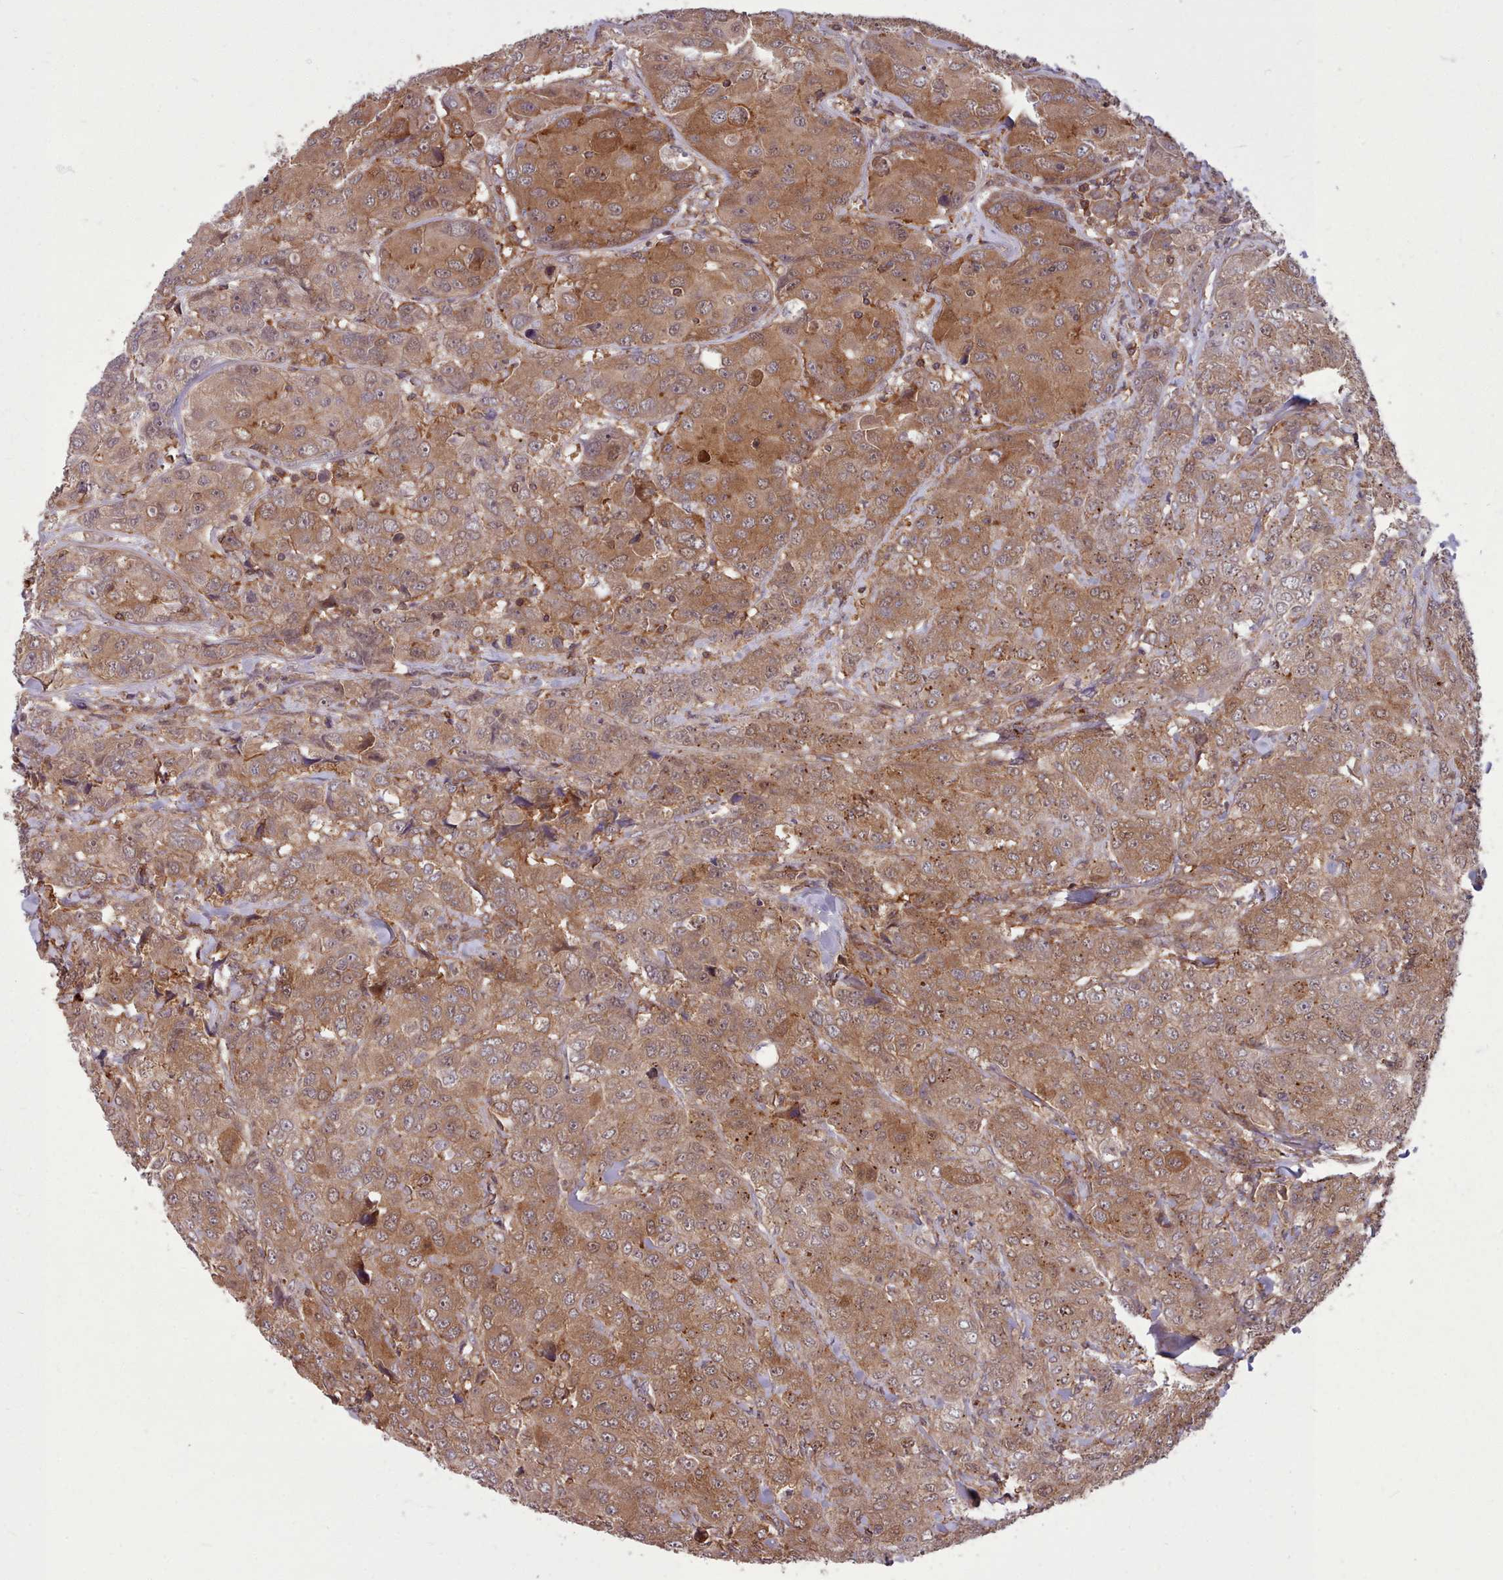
{"staining": {"intensity": "moderate", "quantity": ">75%", "location": "cytoplasmic/membranous"}, "tissue": "breast cancer", "cell_type": "Tumor cells", "image_type": "cancer", "snomed": [{"axis": "morphology", "description": "Duct carcinoma"}, {"axis": "topography", "description": "Breast"}], "caption": "Breast cancer stained for a protein (brown) displays moderate cytoplasmic/membranous positive expression in approximately >75% of tumor cells.", "gene": "STUB1", "patient": {"sex": "female", "age": 43}}